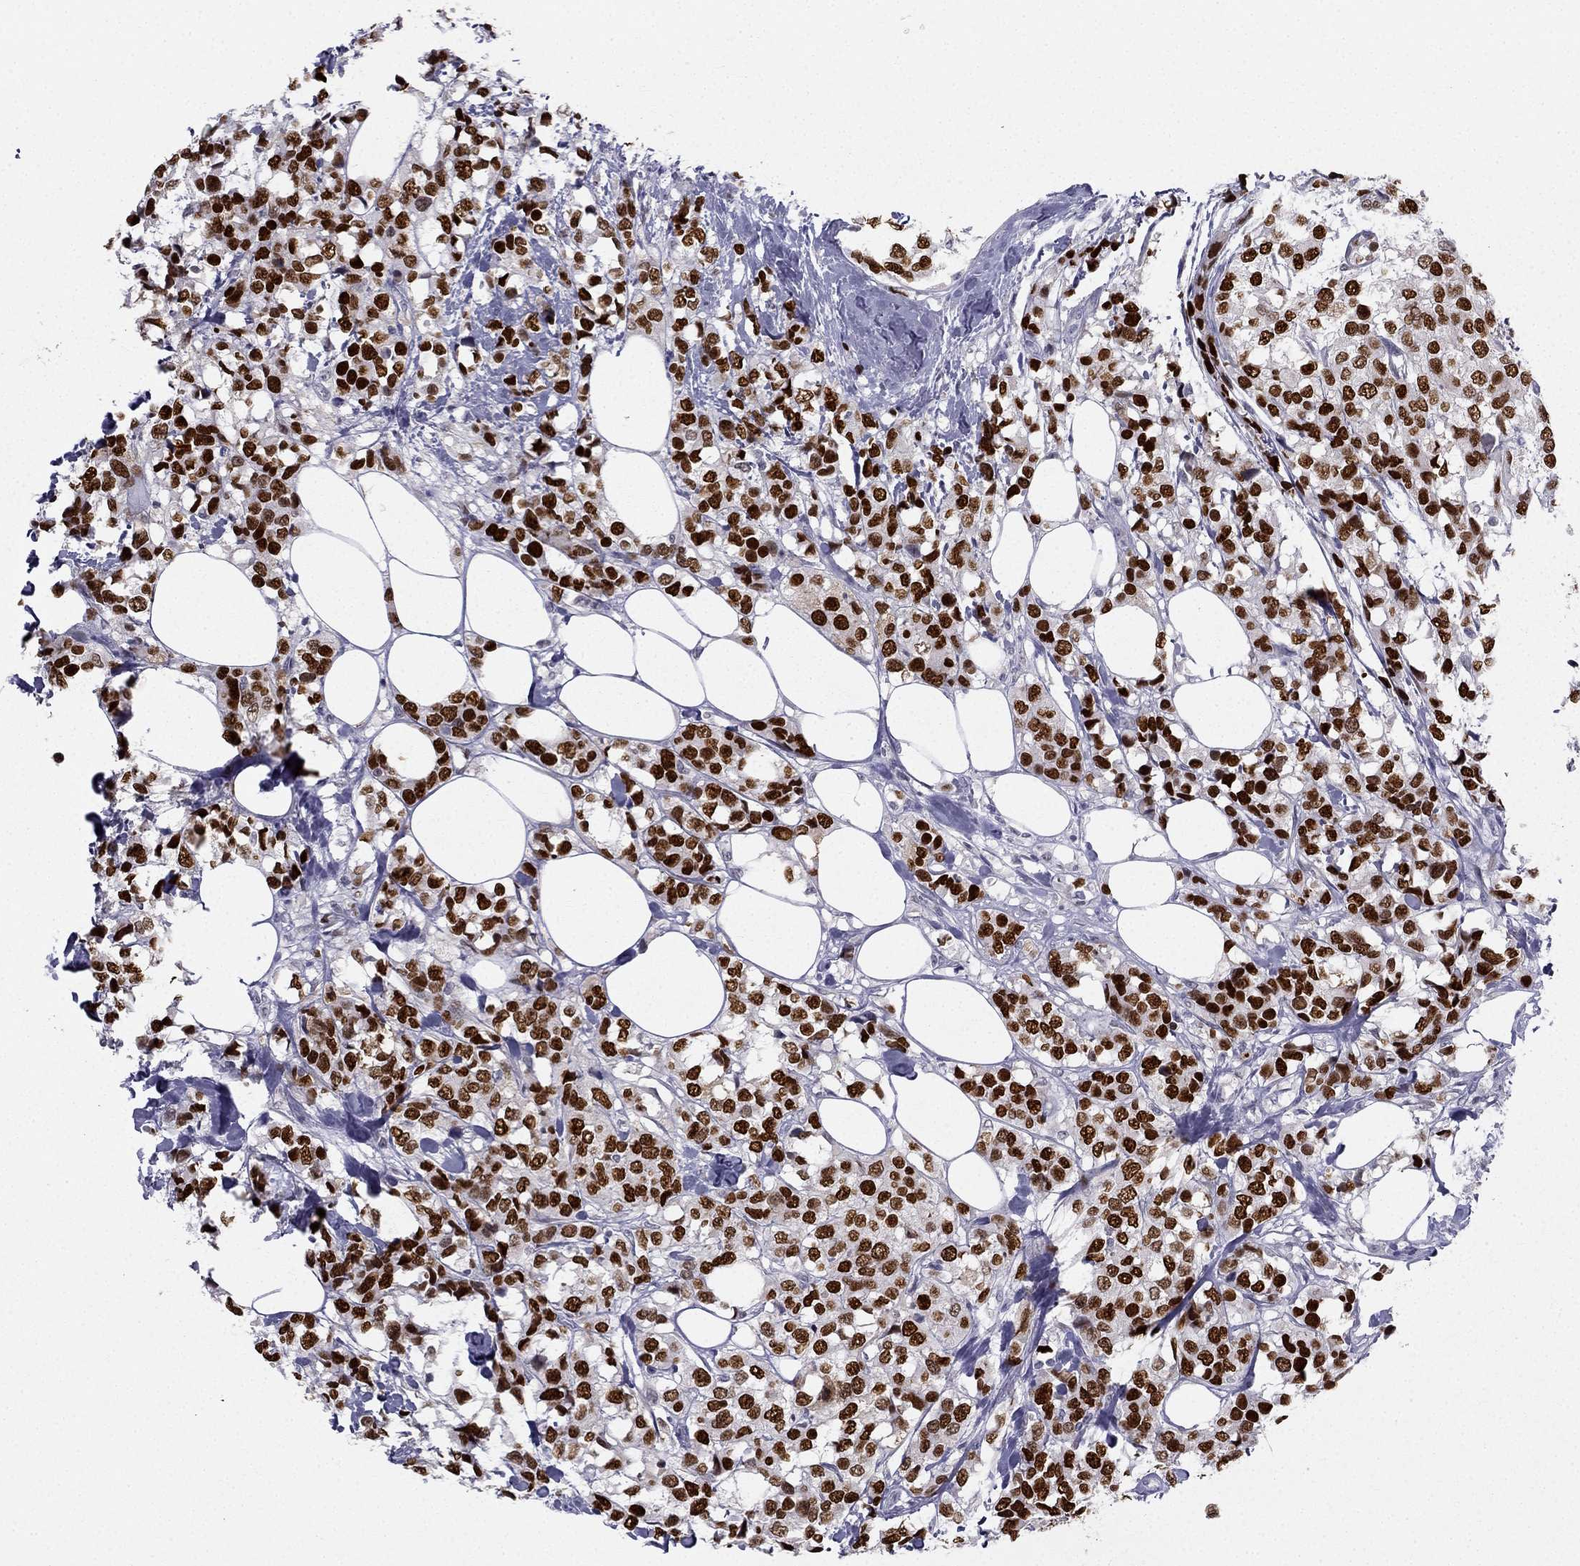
{"staining": {"intensity": "strong", "quantity": ">75%", "location": "nuclear"}, "tissue": "breast cancer", "cell_type": "Tumor cells", "image_type": "cancer", "snomed": [{"axis": "morphology", "description": "Lobular carcinoma"}, {"axis": "topography", "description": "Breast"}], "caption": "Strong nuclear protein expression is appreciated in about >75% of tumor cells in lobular carcinoma (breast).", "gene": "TRPS1", "patient": {"sex": "female", "age": 59}}